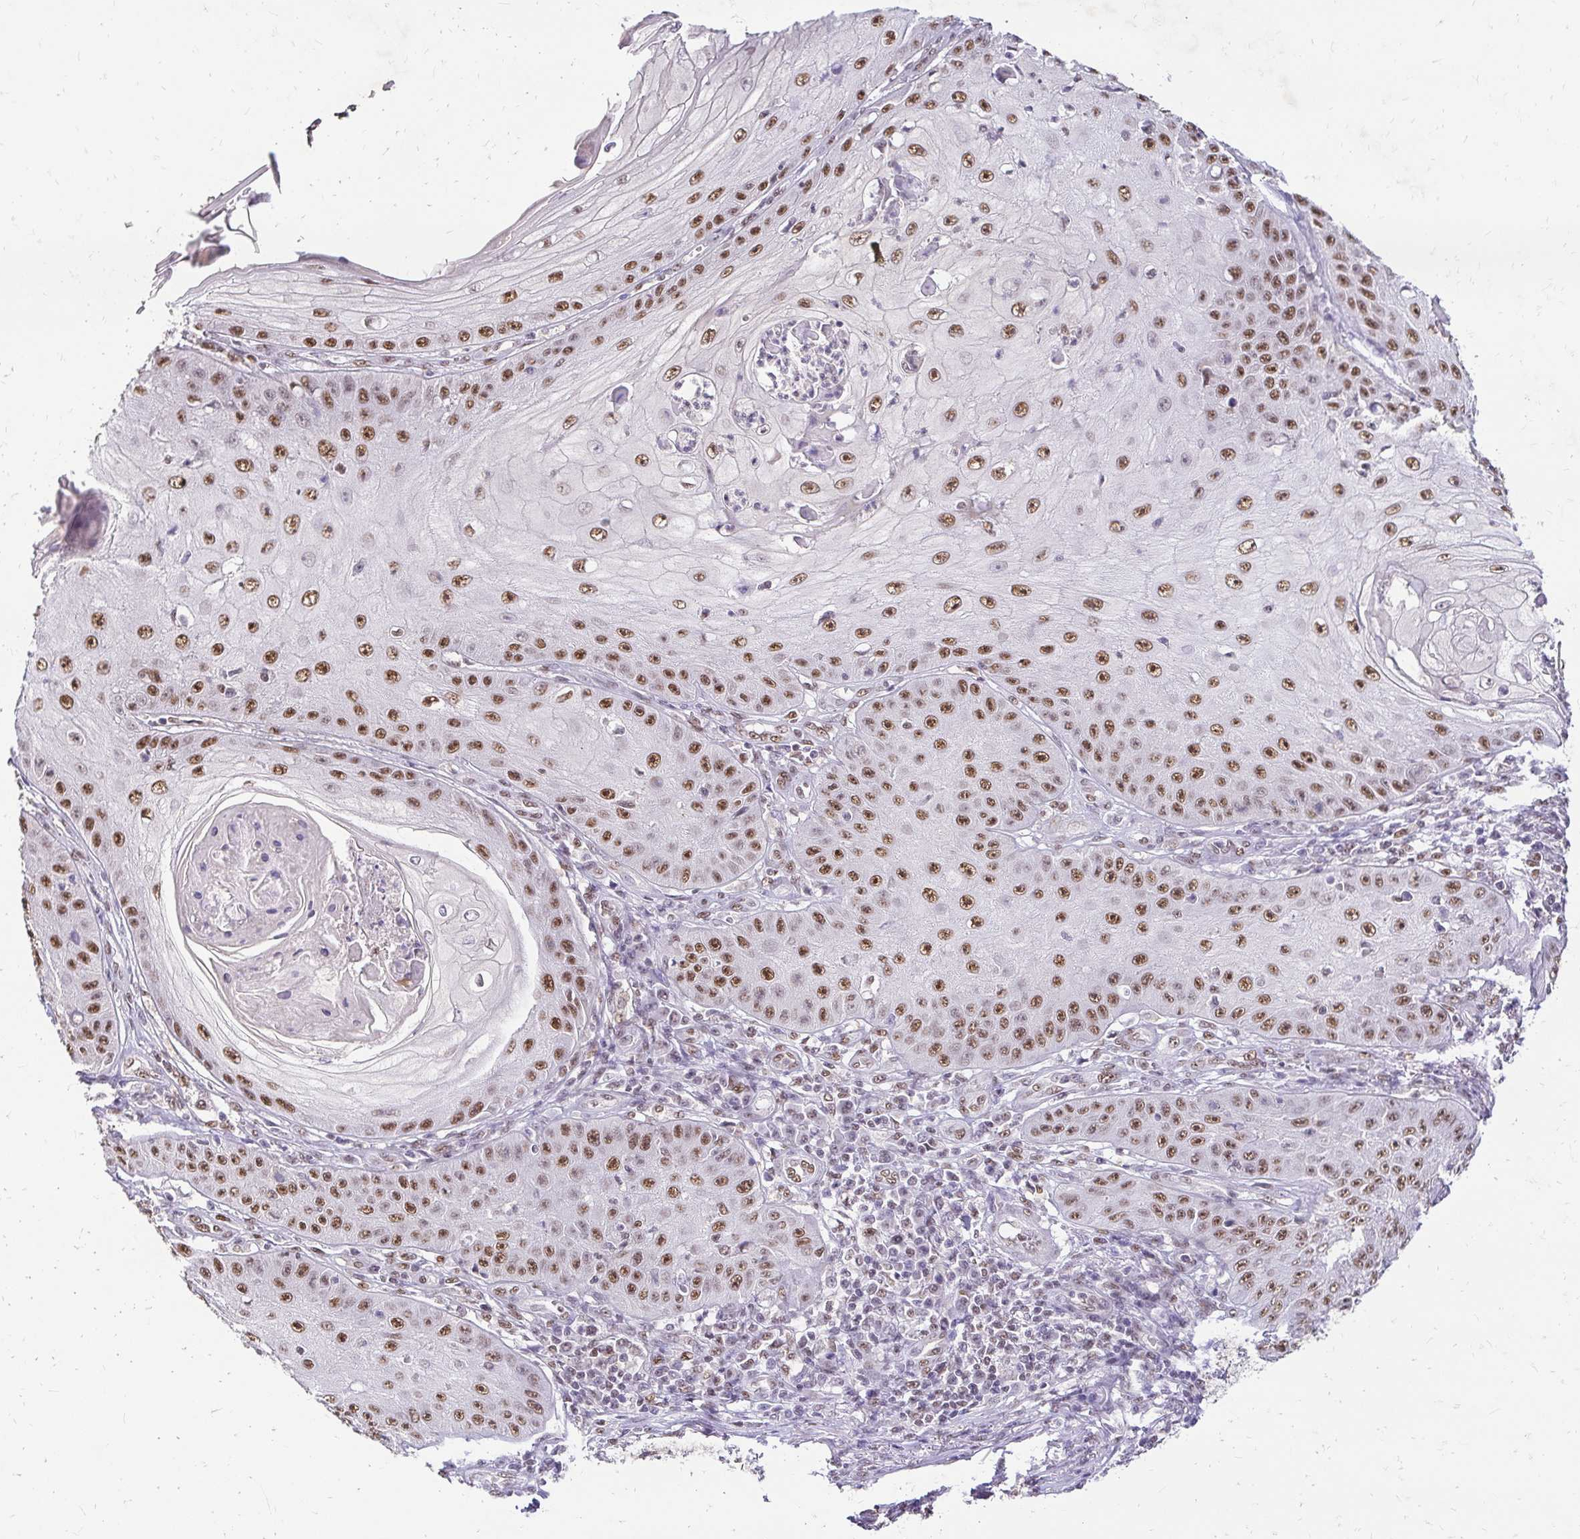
{"staining": {"intensity": "moderate", "quantity": ">75%", "location": "nuclear"}, "tissue": "skin cancer", "cell_type": "Tumor cells", "image_type": "cancer", "snomed": [{"axis": "morphology", "description": "Squamous cell carcinoma, NOS"}, {"axis": "topography", "description": "Skin"}], "caption": "Immunohistochemical staining of human squamous cell carcinoma (skin) displays medium levels of moderate nuclear protein staining in approximately >75% of tumor cells.", "gene": "RIMS4", "patient": {"sex": "male", "age": 70}}